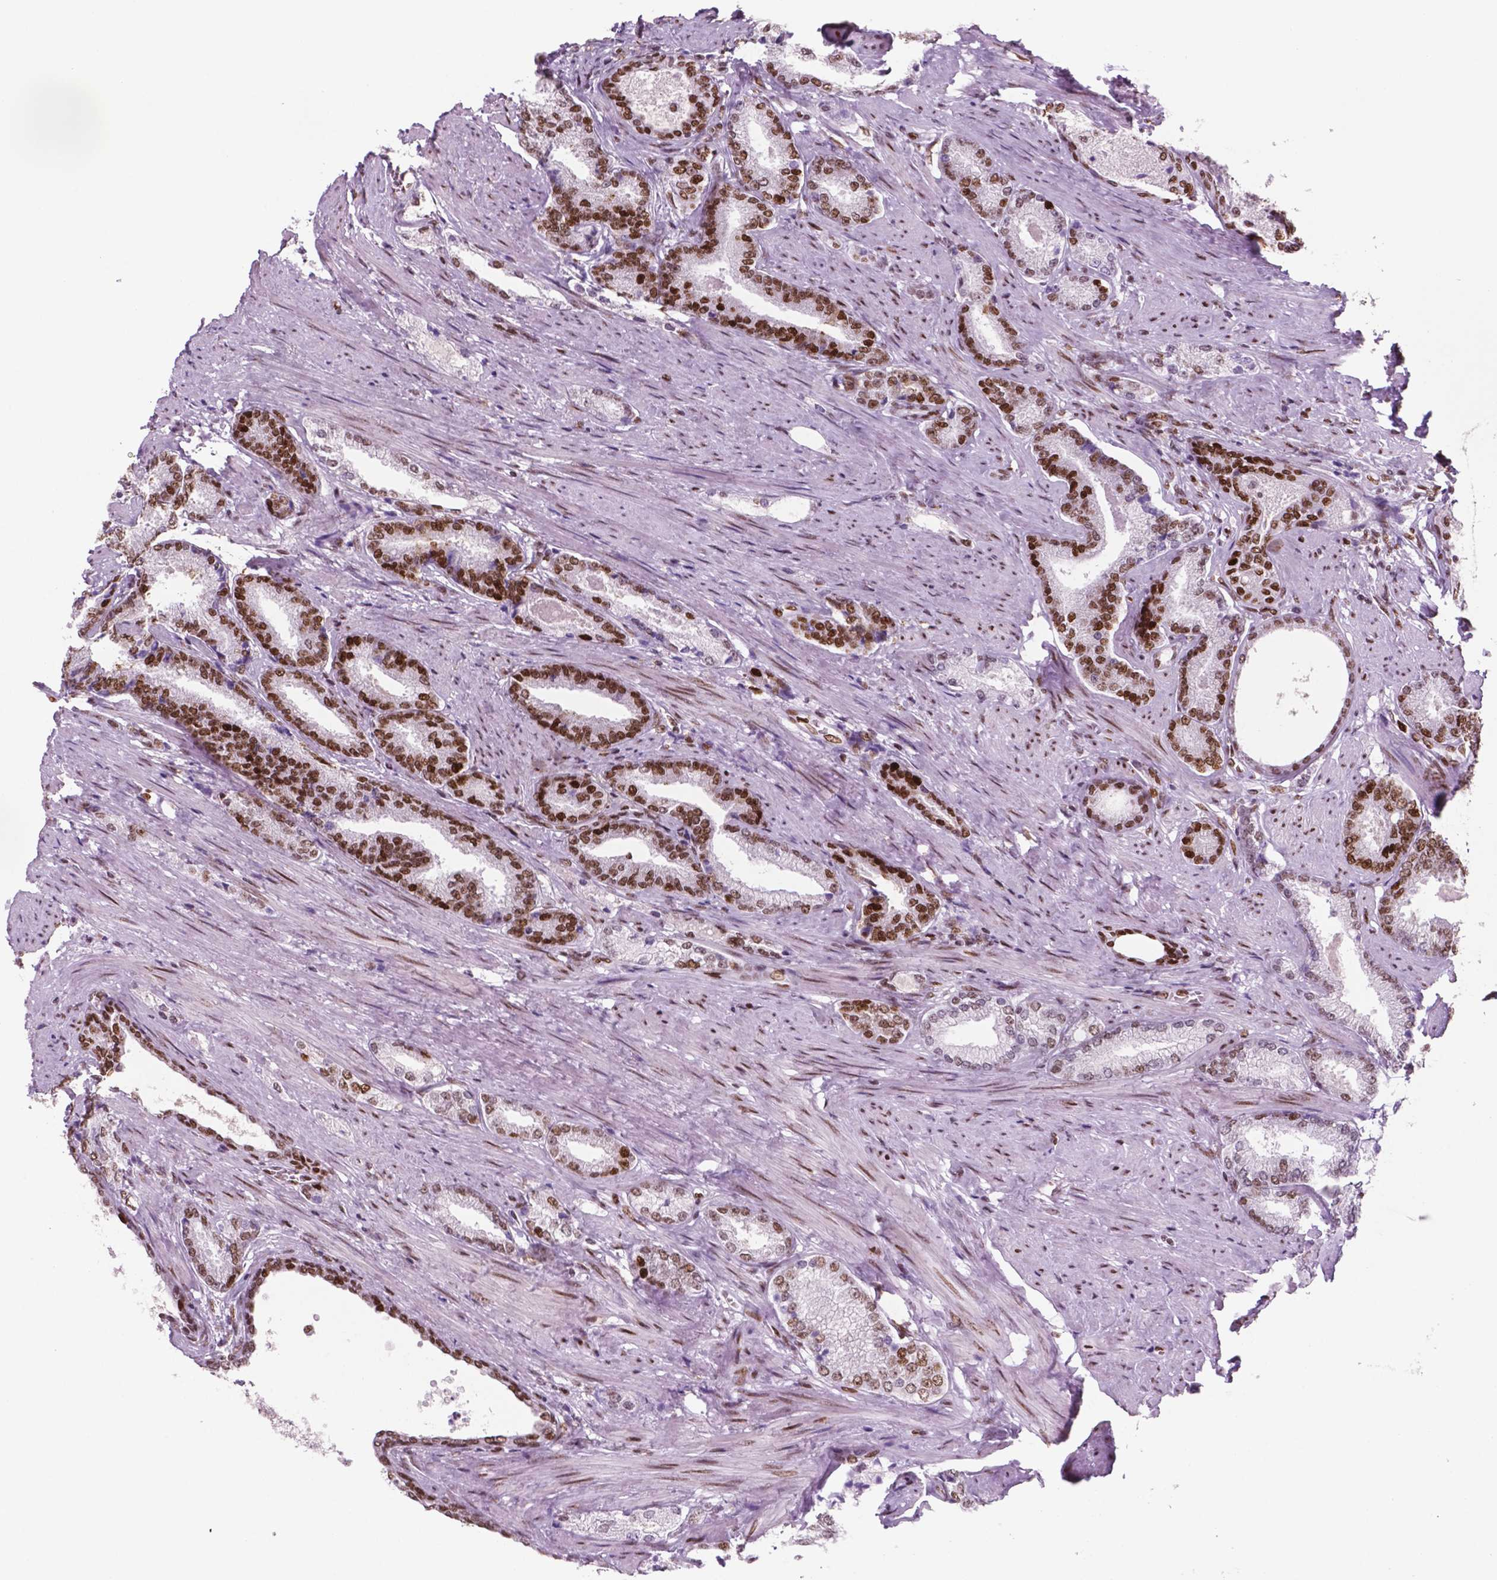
{"staining": {"intensity": "strong", "quantity": "25%-75%", "location": "nuclear"}, "tissue": "prostate cancer", "cell_type": "Tumor cells", "image_type": "cancer", "snomed": [{"axis": "morphology", "description": "Adenocarcinoma, High grade"}, {"axis": "topography", "description": "Prostate and seminal vesicle, NOS"}], "caption": "Prostate adenocarcinoma (high-grade) stained for a protein shows strong nuclear positivity in tumor cells.", "gene": "MSH6", "patient": {"sex": "male", "age": 61}}